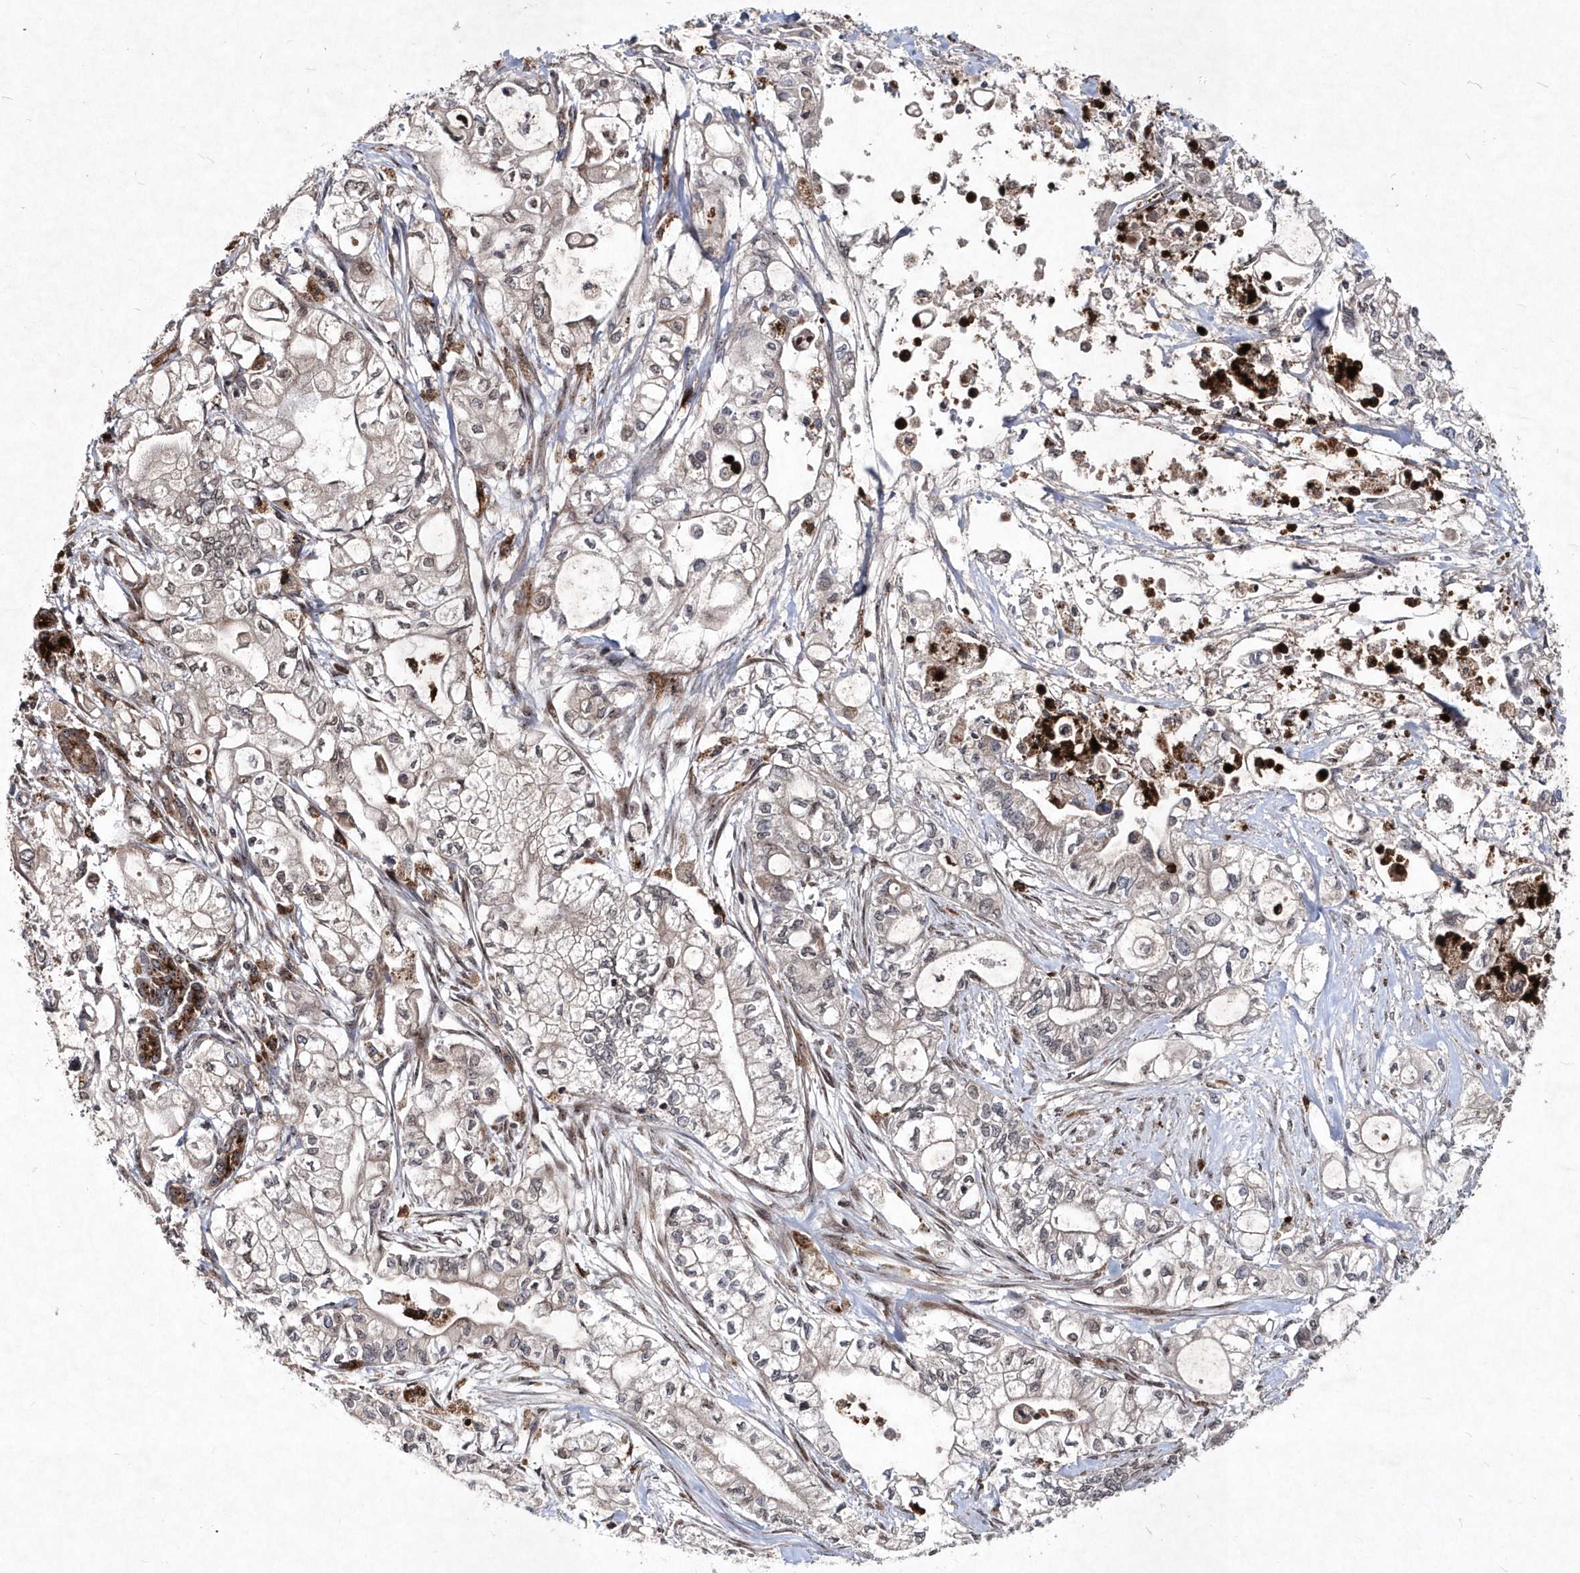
{"staining": {"intensity": "moderate", "quantity": "25%-75%", "location": "cytoplasmic/membranous,nuclear"}, "tissue": "pancreatic cancer", "cell_type": "Tumor cells", "image_type": "cancer", "snomed": [{"axis": "morphology", "description": "Adenocarcinoma, NOS"}, {"axis": "topography", "description": "Pancreas"}], "caption": "DAB (3,3'-diaminobenzidine) immunohistochemical staining of adenocarcinoma (pancreatic) reveals moderate cytoplasmic/membranous and nuclear protein expression in about 25%-75% of tumor cells.", "gene": "SOWAHB", "patient": {"sex": "male", "age": 79}}